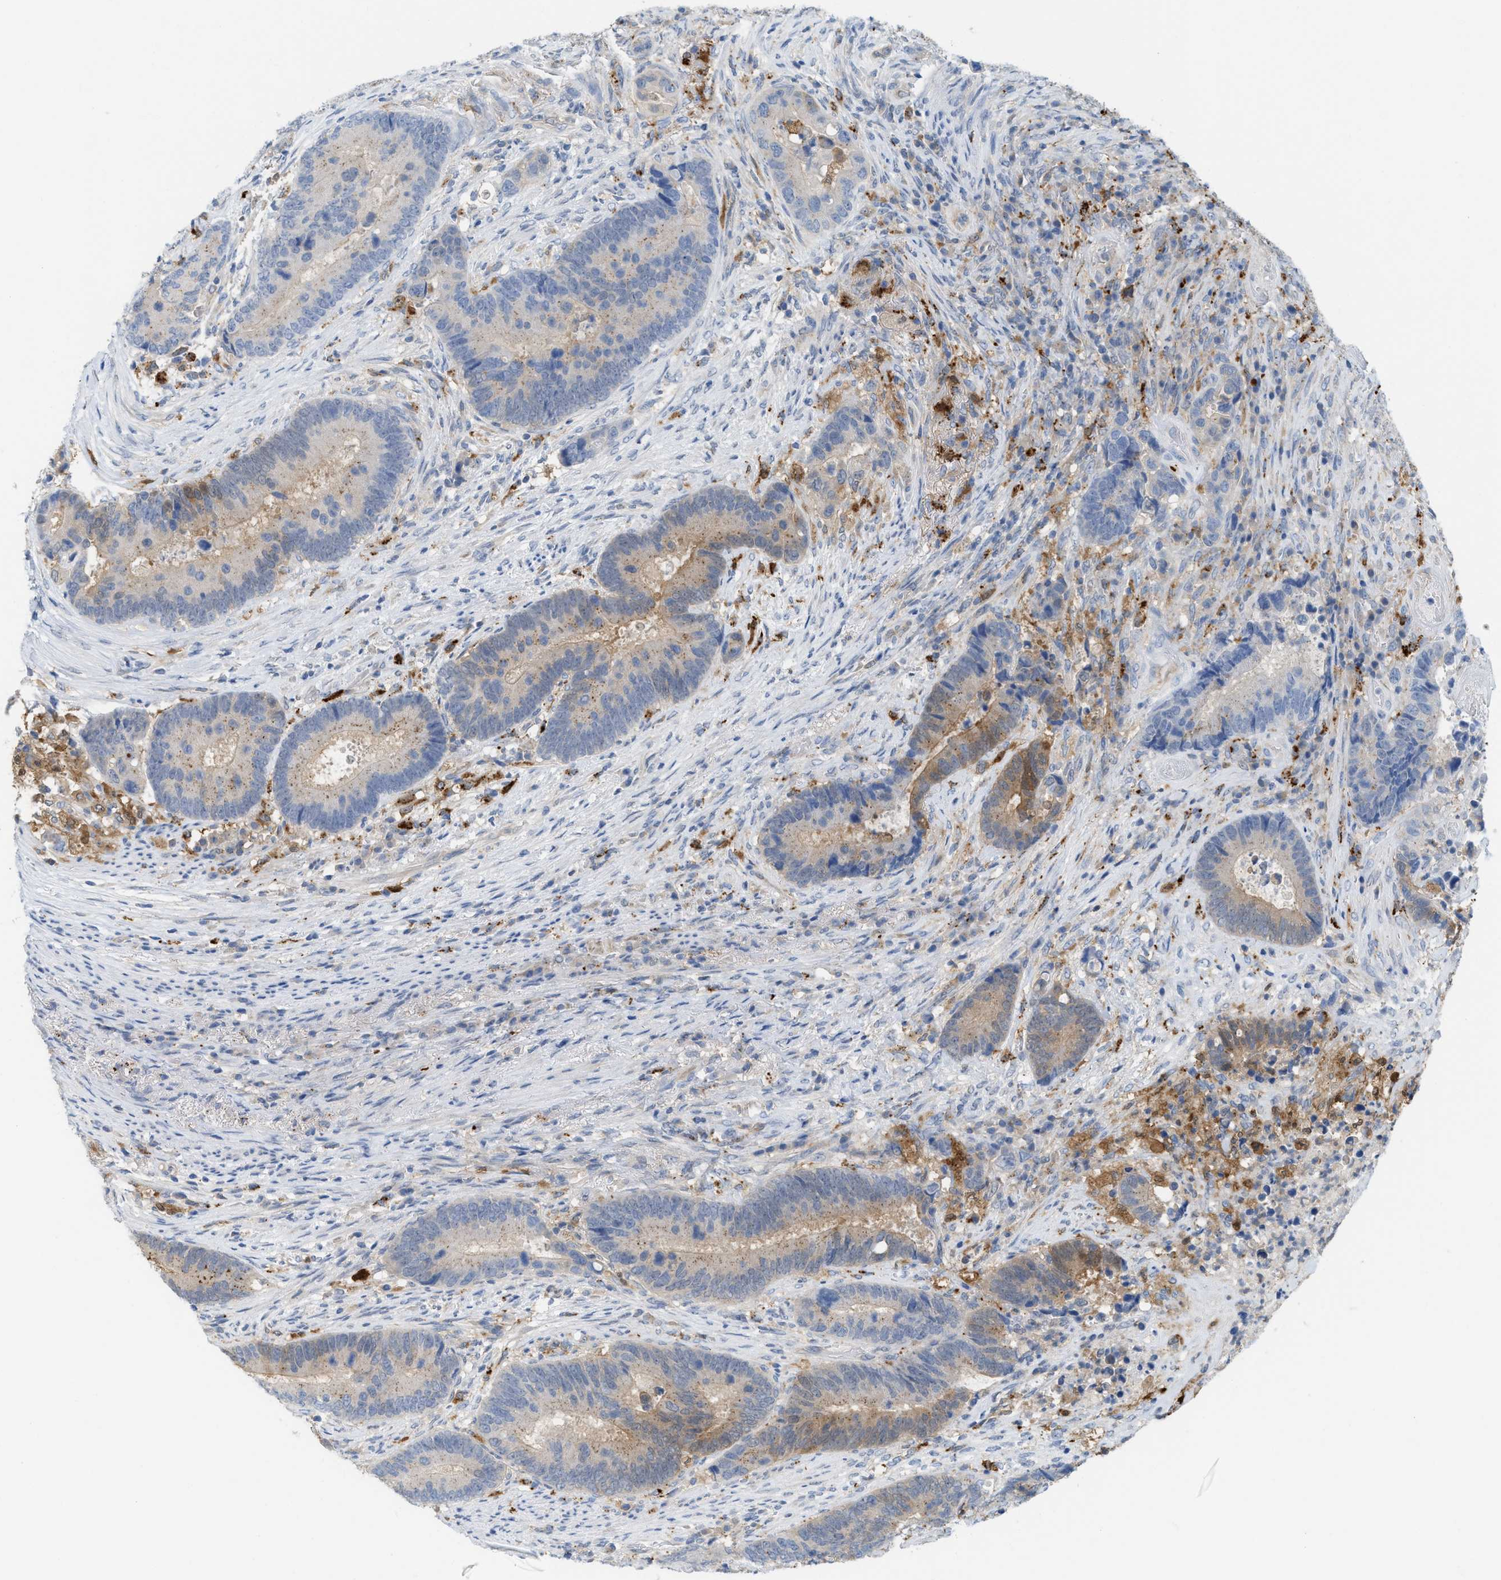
{"staining": {"intensity": "weak", "quantity": ">75%", "location": "cytoplasmic/membranous"}, "tissue": "colorectal cancer", "cell_type": "Tumor cells", "image_type": "cancer", "snomed": [{"axis": "morphology", "description": "Adenocarcinoma, NOS"}, {"axis": "topography", "description": "Rectum"}], "caption": "An immunohistochemistry (IHC) micrograph of neoplastic tissue is shown. Protein staining in brown shows weak cytoplasmic/membranous positivity in colorectal adenocarcinoma within tumor cells.", "gene": "CSTB", "patient": {"sex": "female", "age": 89}}